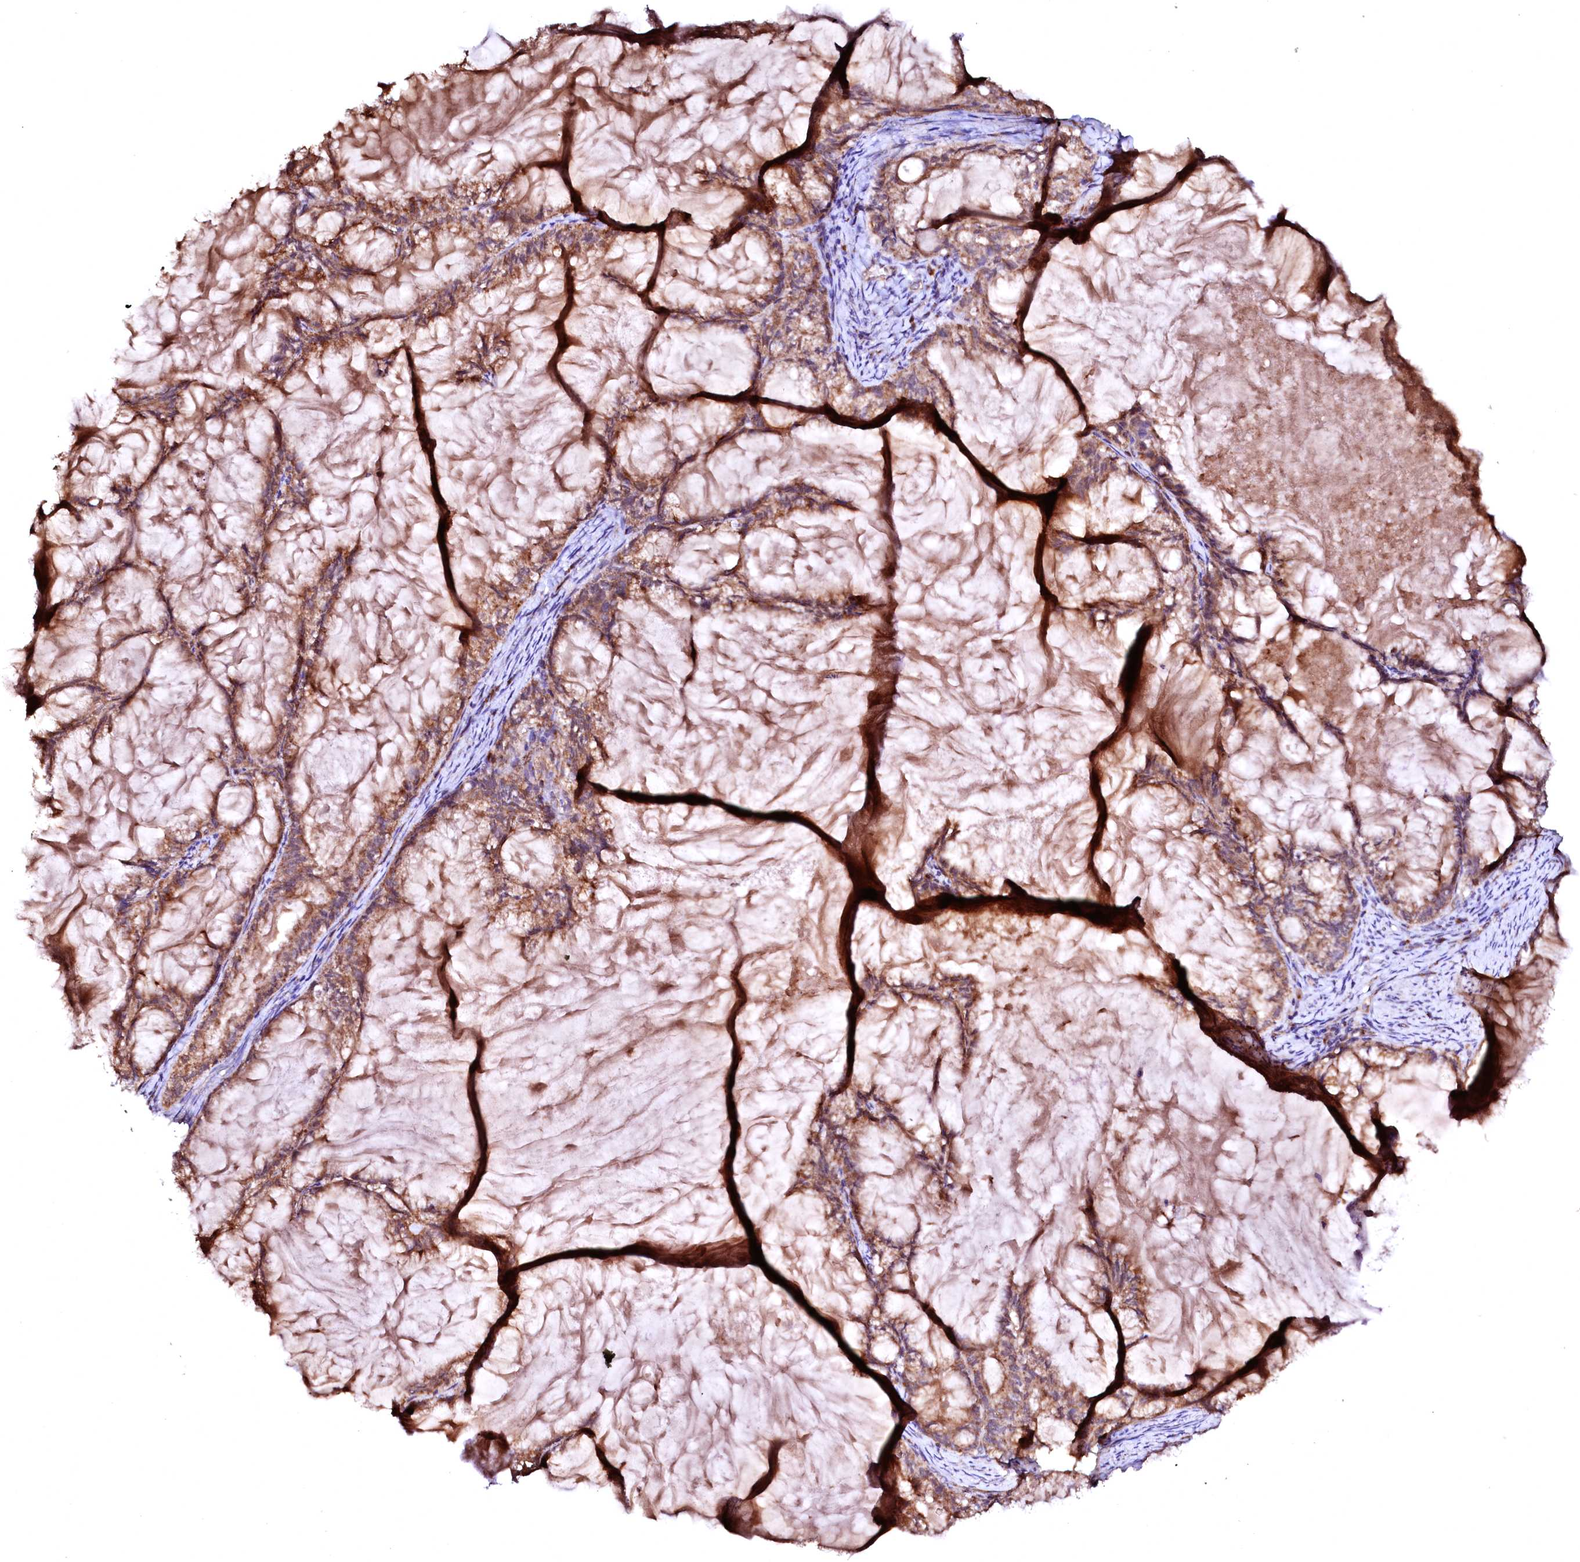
{"staining": {"intensity": "moderate", "quantity": ">75%", "location": "cytoplasmic/membranous"}, "tissue": "endometrial cancer", "cell_type": "Tumor cells", "image_type": "cancer", "snomed": [{"axis": "morphology", "description": "Adenocarcinoma, NOS"}, {"axis": "topography", "description": "Endometrium"}], "caption": "Brown immunohistochemical staining in endometrial cancer shows moderate cytoplasmic/membranous positivity in approximately >75% of tumor cells.", "gene": "ST3GAL1", "patient": {"sex": "female", "age": 86}}